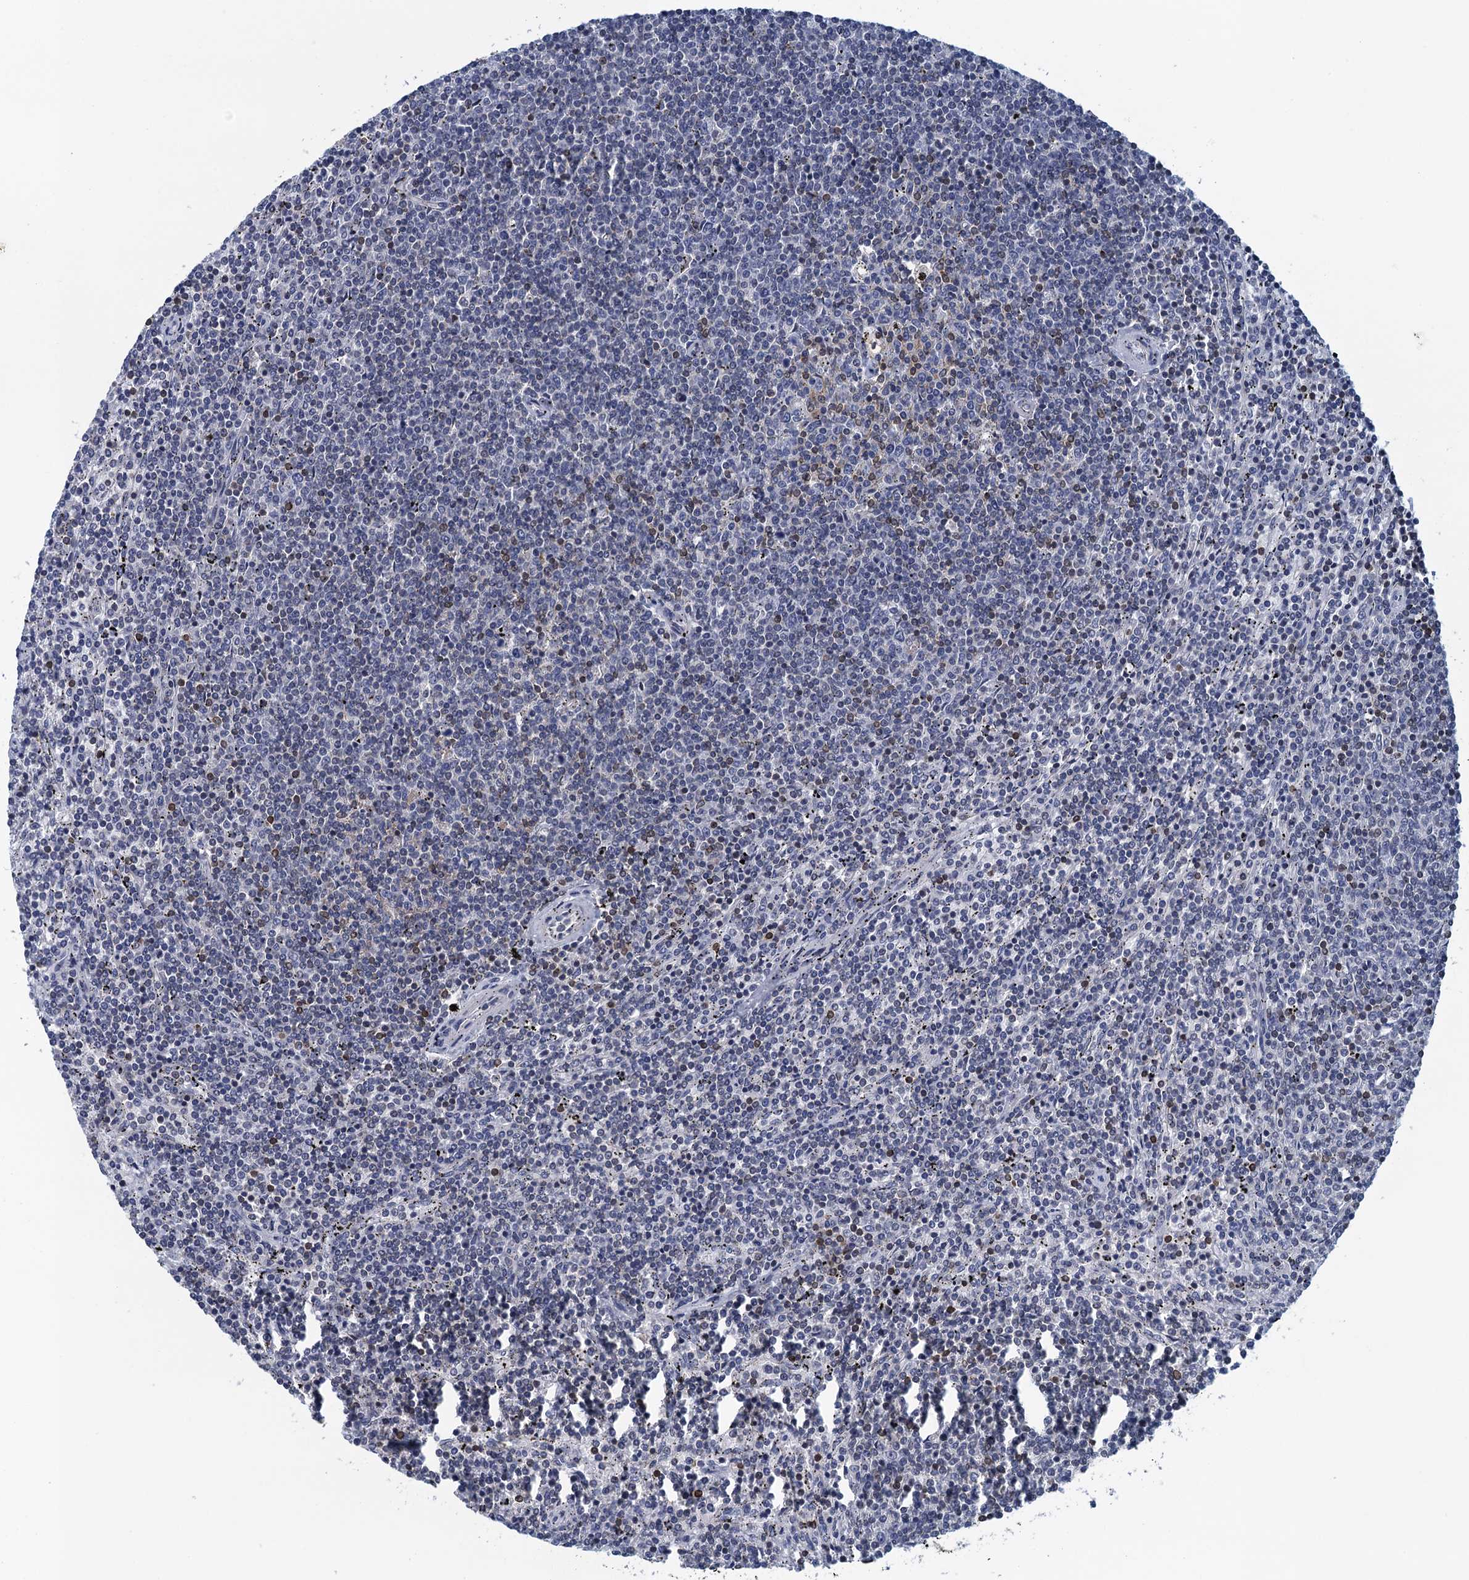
{"staining": {"intensity": "negative", "quantity": "none", "location": "none"}, "tissue": "lymphoma", "cell_type": "Tumor cells", "image_type": "cancer", "snomed": [{"axis": "morphology", "description": "Malignant lymphoma, non-Hodgkin's type, Low grade"}, {"axis": "topography", "description": "Spleen"}], "caption": "Immunohistochemical staining of lymphoma shows no significant staining in tumor cells.", "gene": "TRAF3IP3", "patient": {"sex": "female", "age": 50}}